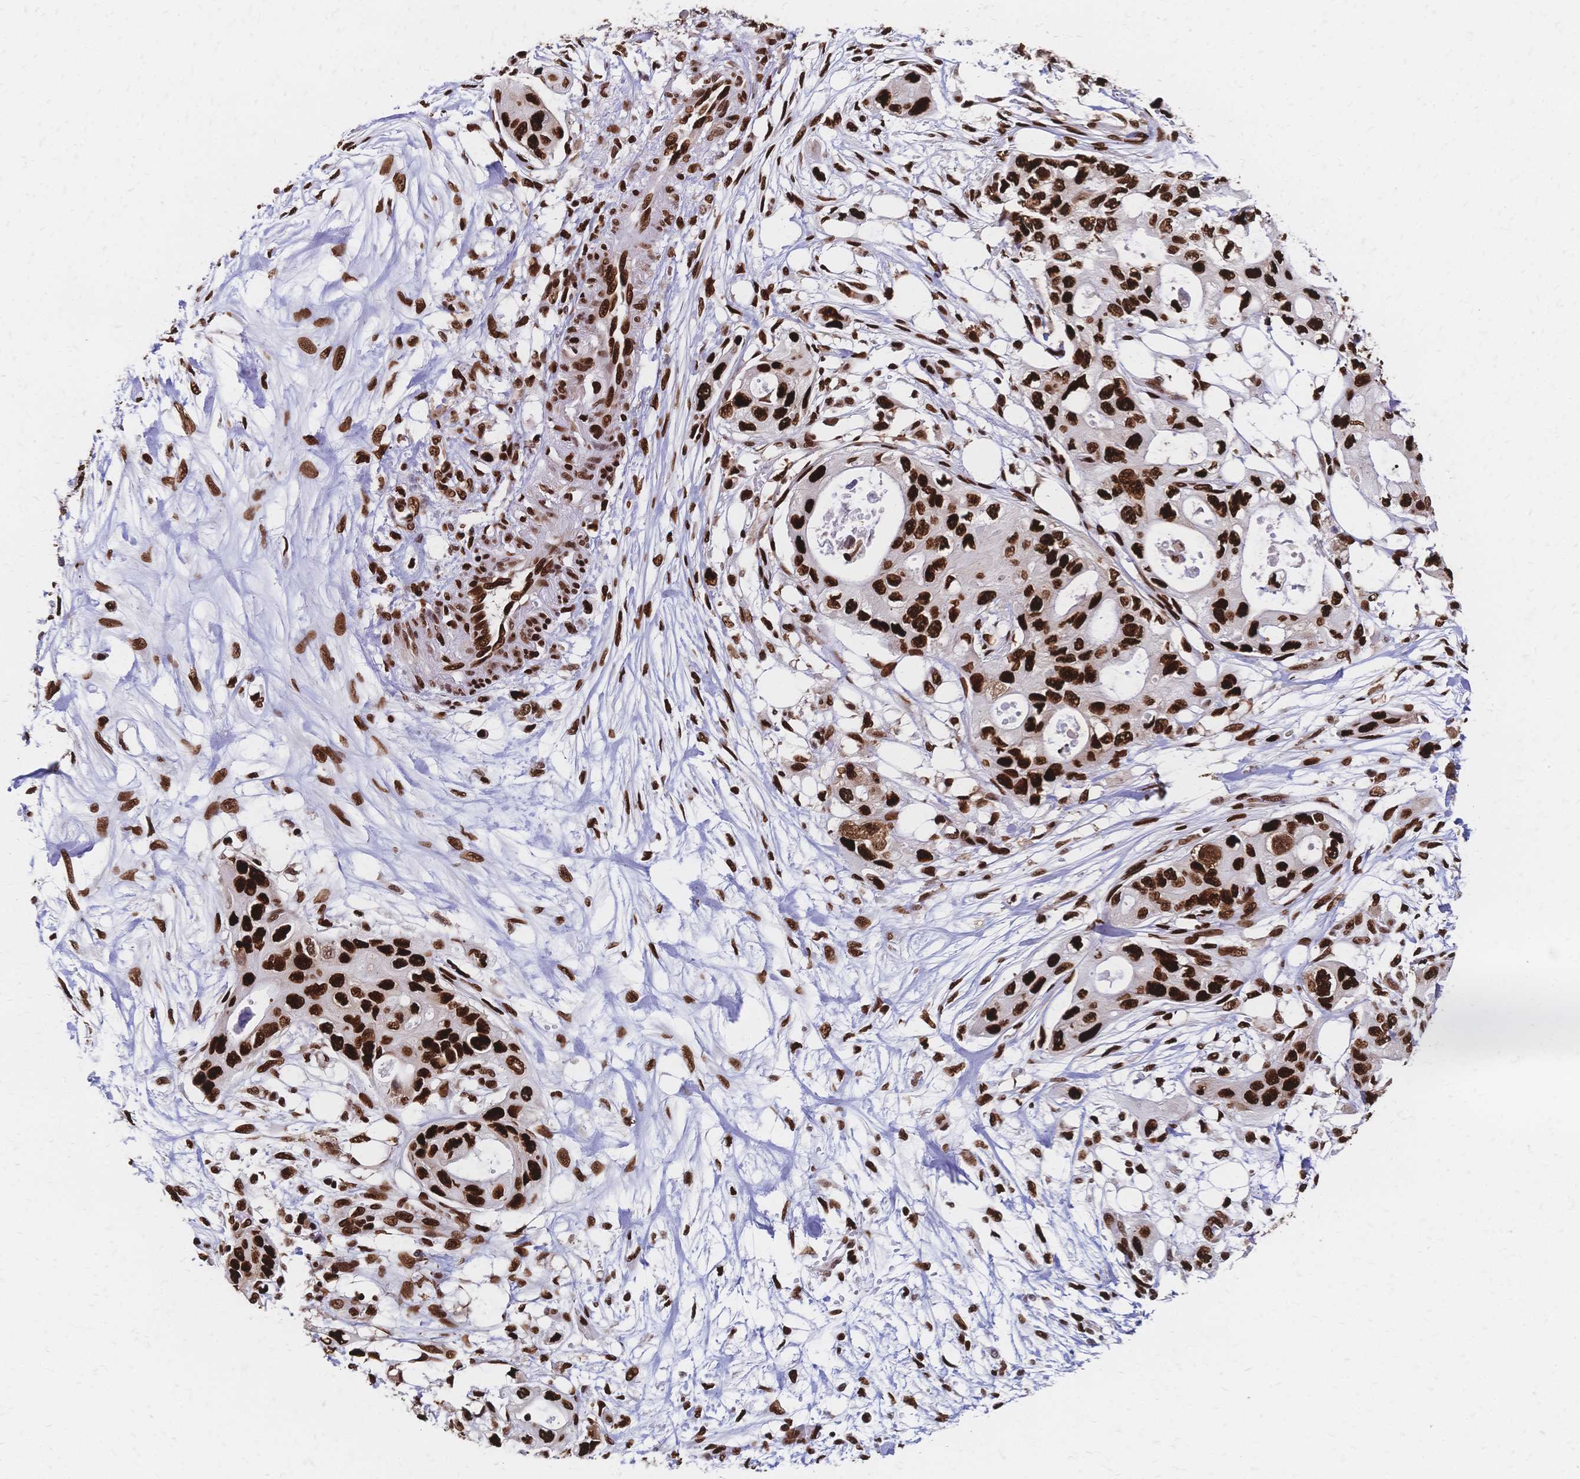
{"staining": {"intensity": "strong", "quantity": ">75%", "location": "nuclear"}, "tissue": "pancreatic cancer", "cell_type": "Tumor cells", "image_type": "cancer", "snomed": [{"axis": "morphology", "description": "Adenocarcinoma, NOS"}, {"axis": "topography", "description": "Pancreas"}], "caption": "Pancreatic cancer (adenocarcinoma) stained for a protein (brown) shows strong nuclear positive expression in about >75% of tumor cells.", "gene": "HDGF", "patient": {"sex": "female", "age": 63}}